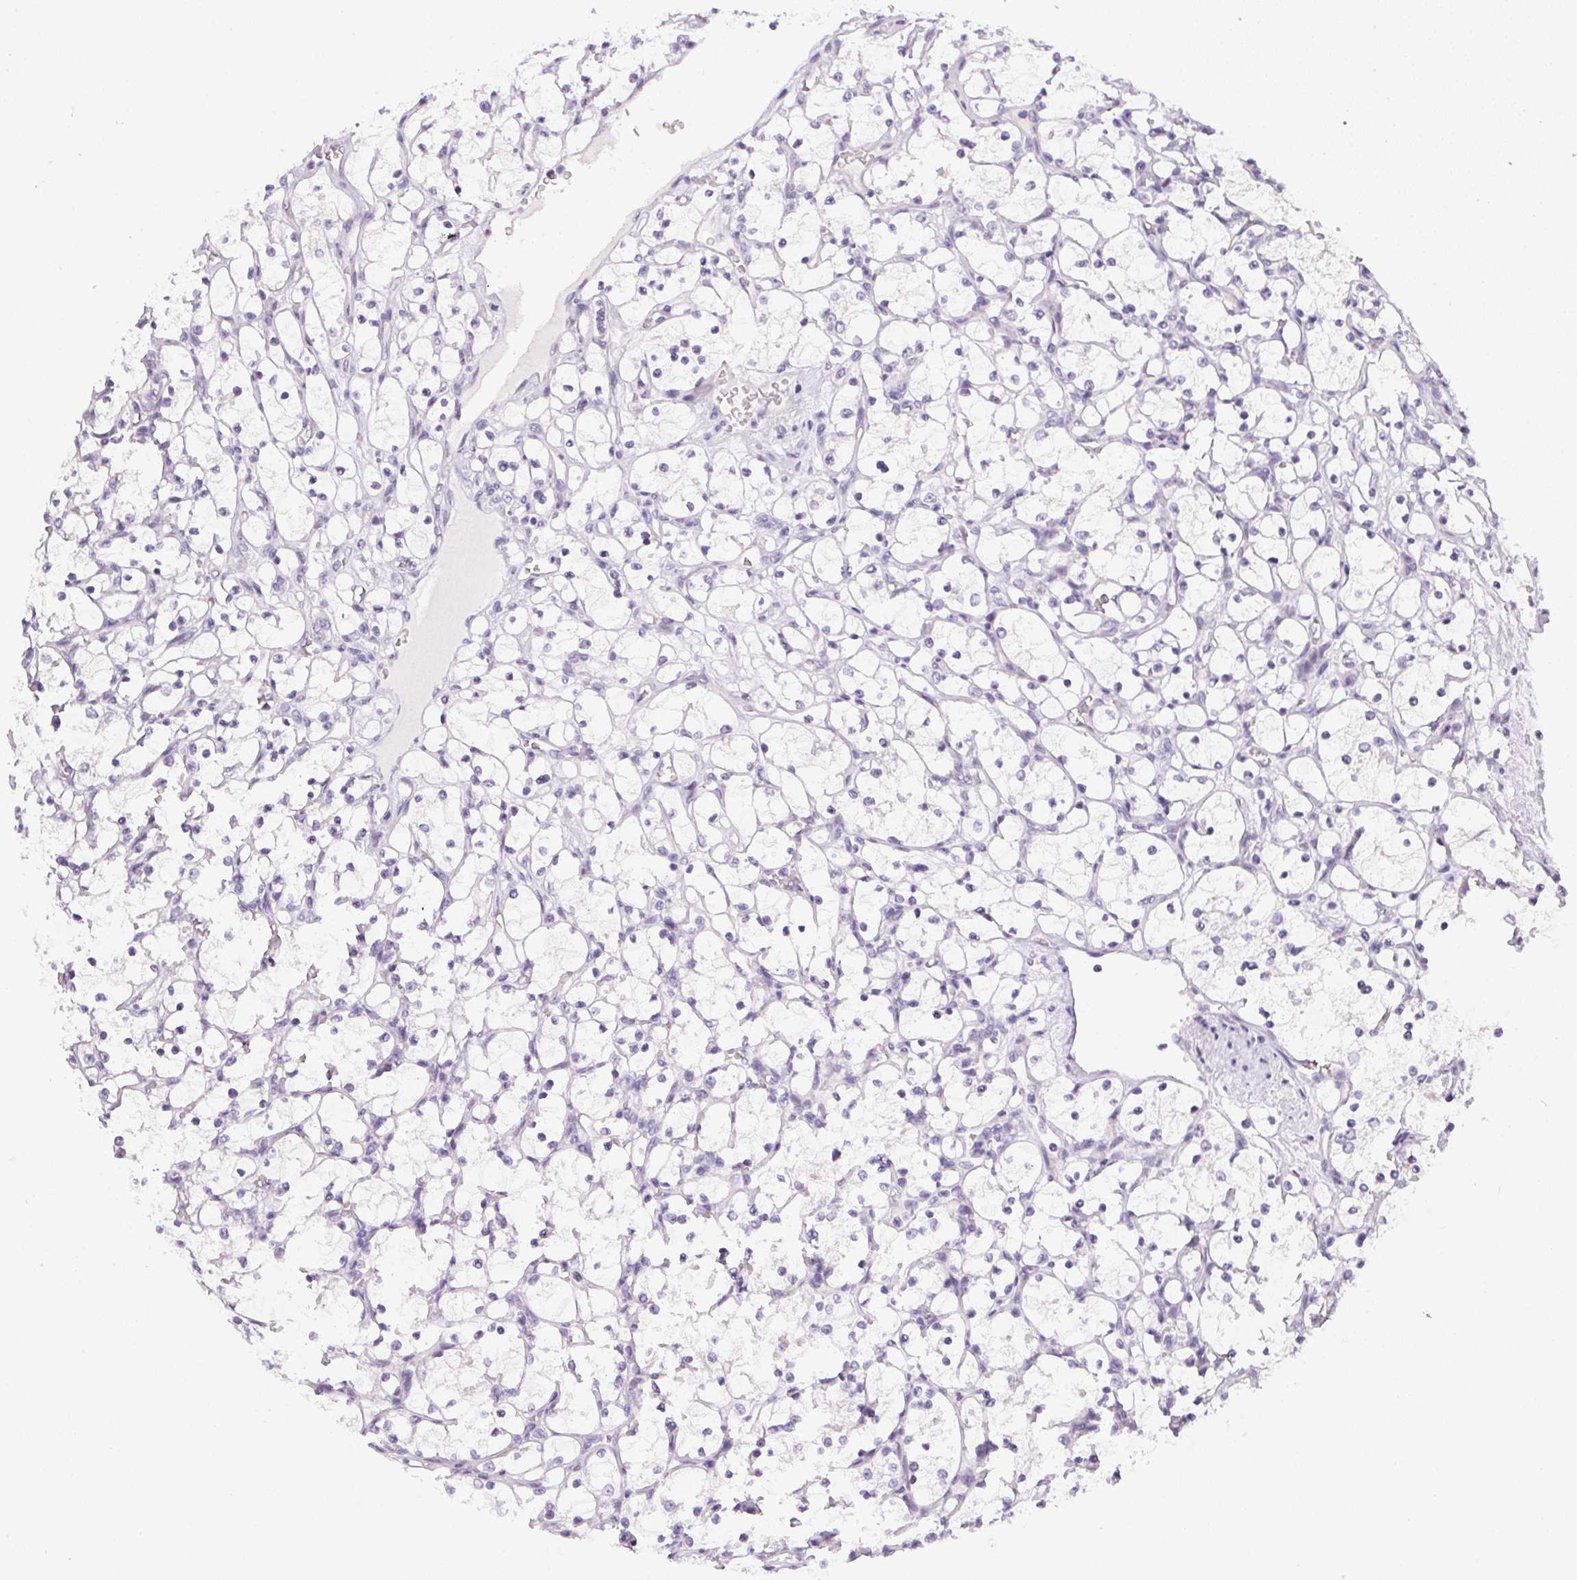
{"staining": {"intensity": "negative", "quantity": "none", "location": "none"}, "tissue": "renal cancer", "cell_type": "Tumor cells", "image_type": "cancer", "snomed": [{"axis": "morphology", "description": "Adenocarcinoma, NOS"}, {"axis": "topography", "description": "Kidney"}], "caption": "This is an IHC micrograph of adenocarcinoma (renal). There is no staining in tumor cells.", "gene": "GSDMC", "patient": {"sex": "female", "age": 69}}